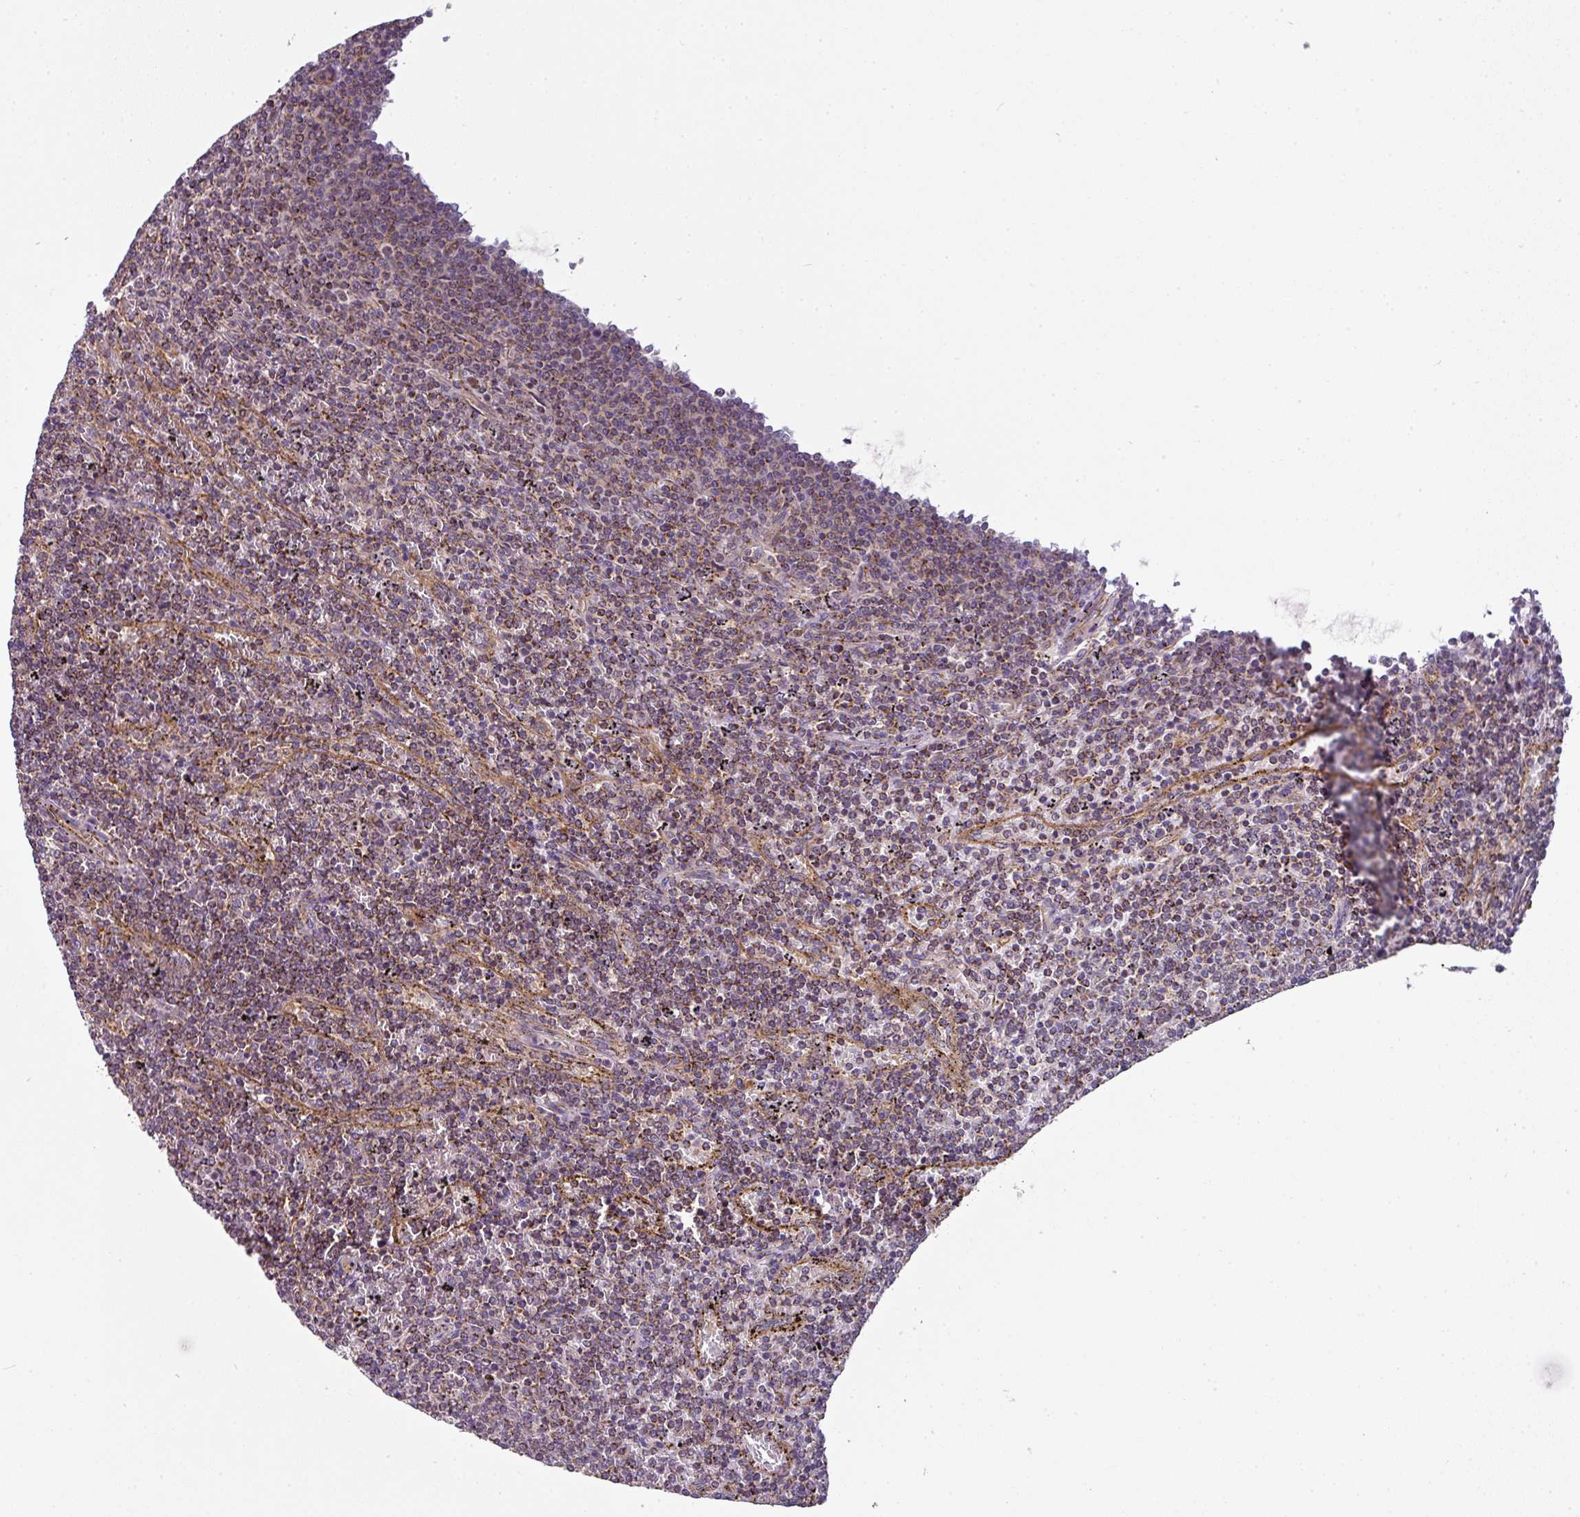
{"staining": {"intensity": "weak", "quantity": ">75%", "location": "cytoplasmic/membranous"}, "tissue": "lymphoma", "cell_type": "Tumor cells", "image_type": "cancer", "snomed": [{"axis": "morphology", "description": "Malignant lymphoma, non-Hodgkin's type, Low grade"}, {"axis": "topography", "description": "Spleen"}], "caption": "DAB immunohistochemical staining of lymphoma exhibits weak cytoplasmic/membranous protein staining in approximately >75% of tumor cells.", "gene": "PRELID3B", "patient": {"sex": "female", "age": 50}}